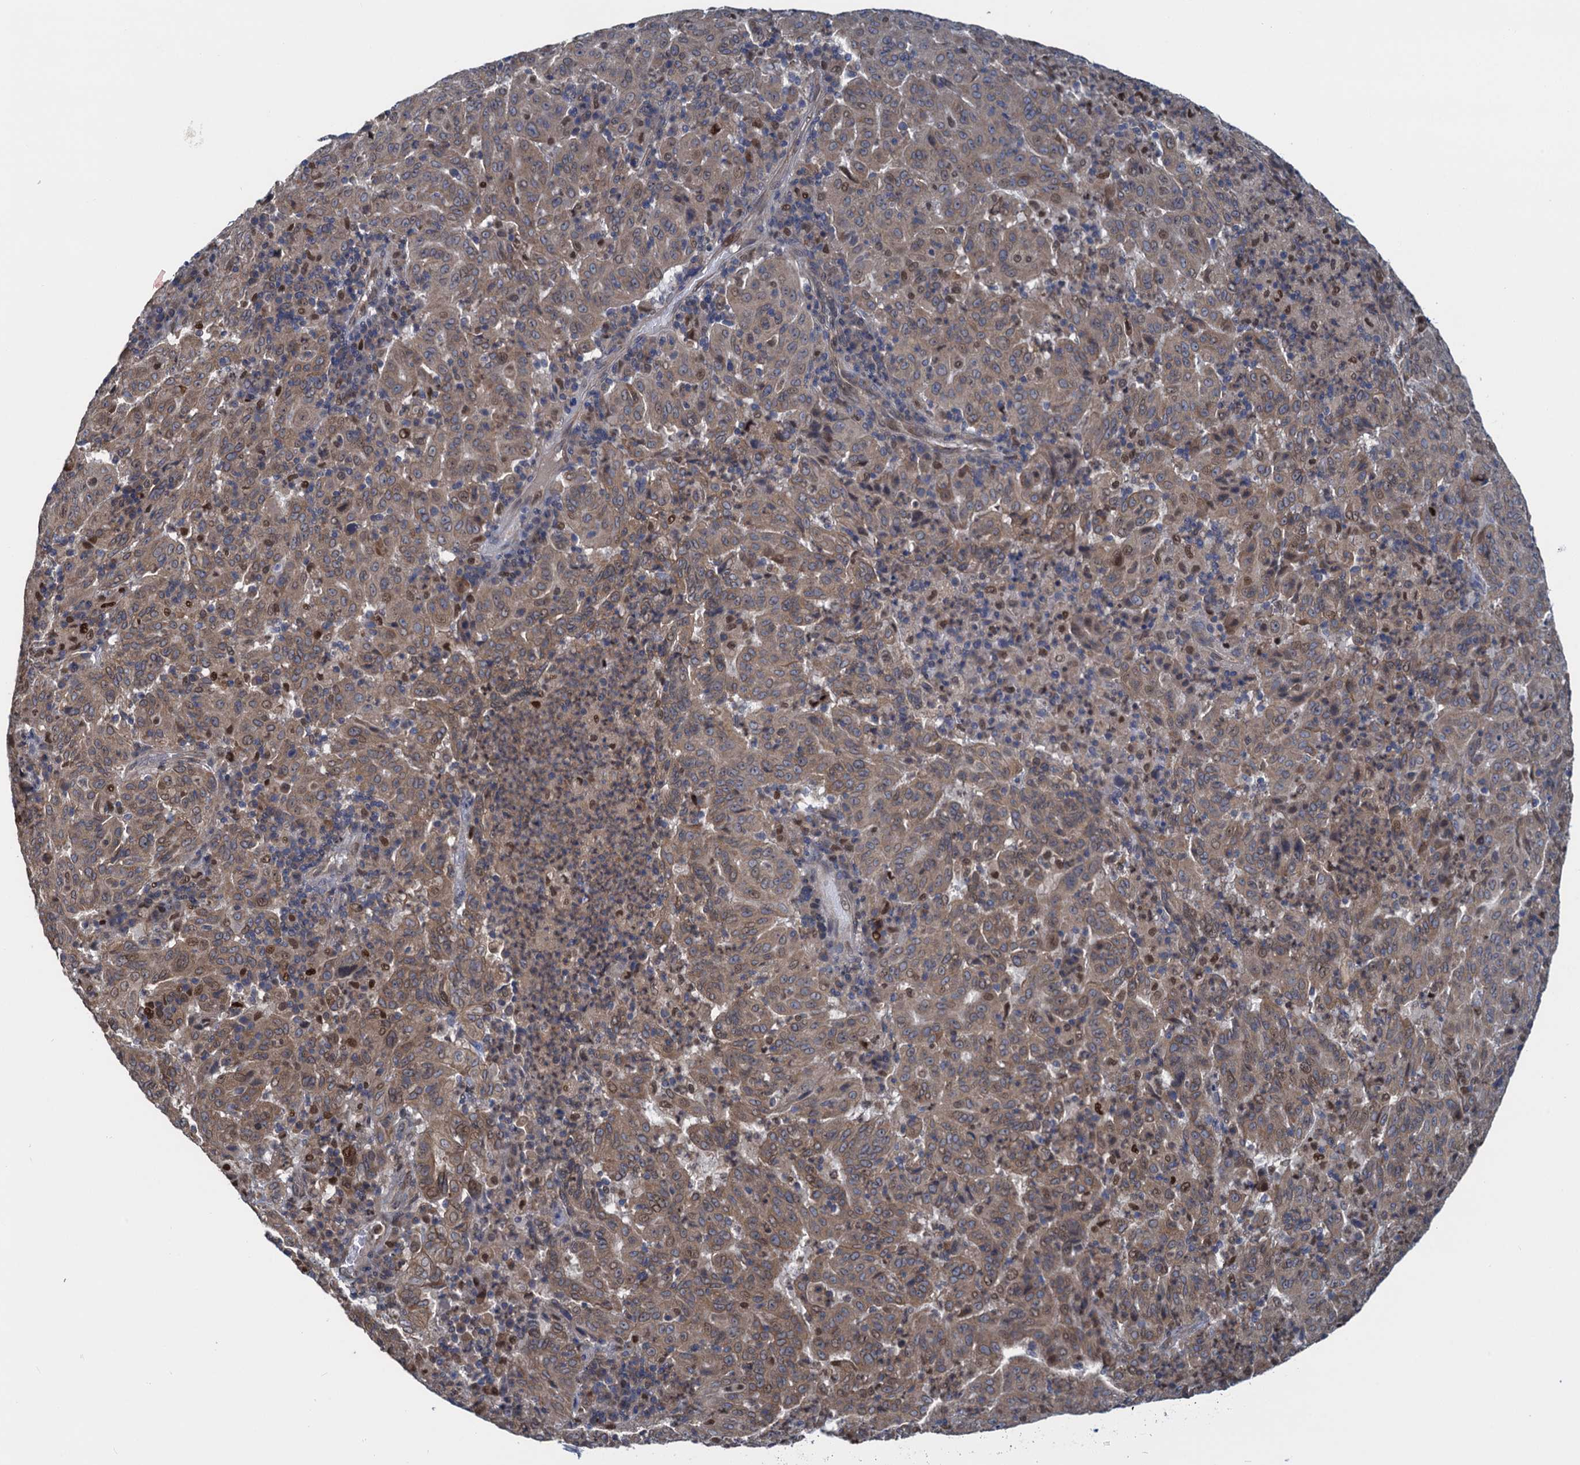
{"staining": {"intensity": "moderate", "quantity": ">75%", "location": "cytoplasmic/membranous,nuclear"}, "tissue": "pancreatic cancer", "cell_type": "Tumor cells", "image_type": "cancer", "snomed": [{"axis": "morphology", "description": "Adenocarcinoma, NOS"}, {"axis": "topography", "description": "Pancreas"}], "caption": "This micrograph exhibits immunohistochemistry staining of human pancreatic adenocarcinoma, with medium moderate cytoplasmic/membranous and nuclear expression in approximately >75% of tumor cells.", "gene": "RNF125", "patient": {"sex": "male", "age": 63}}